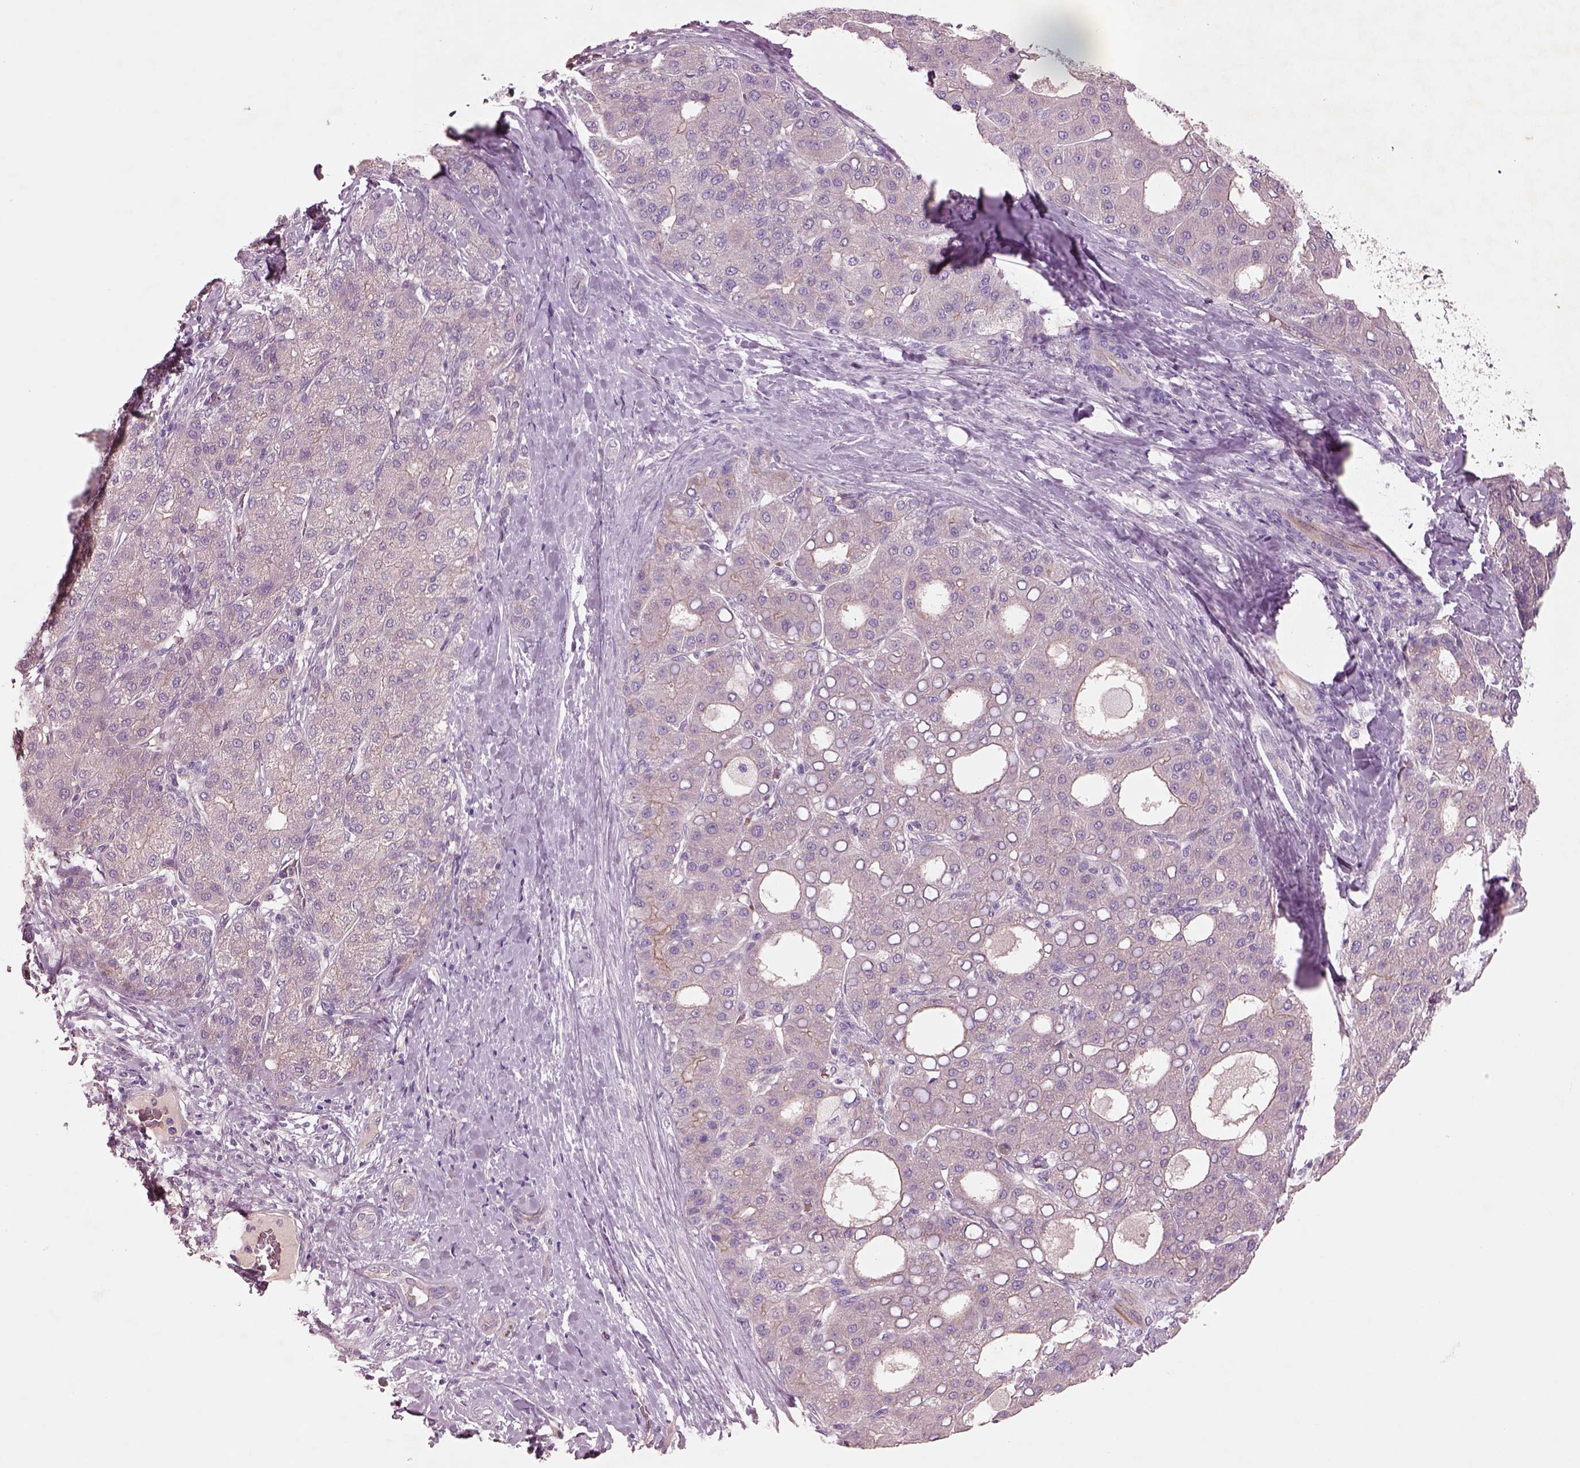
{"staining": {"intensity": "negative", "quantity": "none", "location": "none"}, "tissue": "liver cancer", "cell_type": "Tumor cells", "image_type": "cancer", "snomed": [{"axis": "morphology", "description": "Carcinoma, Hepatocellular, NOS"}, {"axis": "topography", "description": "Liver"}], "caption": "Immunohistochemical staining of human liver cancer (hepatocellular carcinoma) displays no significant expression in tumor cells. (DAB (3,3'-diaminobenzidine) IHC, high magnification).", "gene": "DUOXA2", "patient": {"sex": "male", "age": 65}}